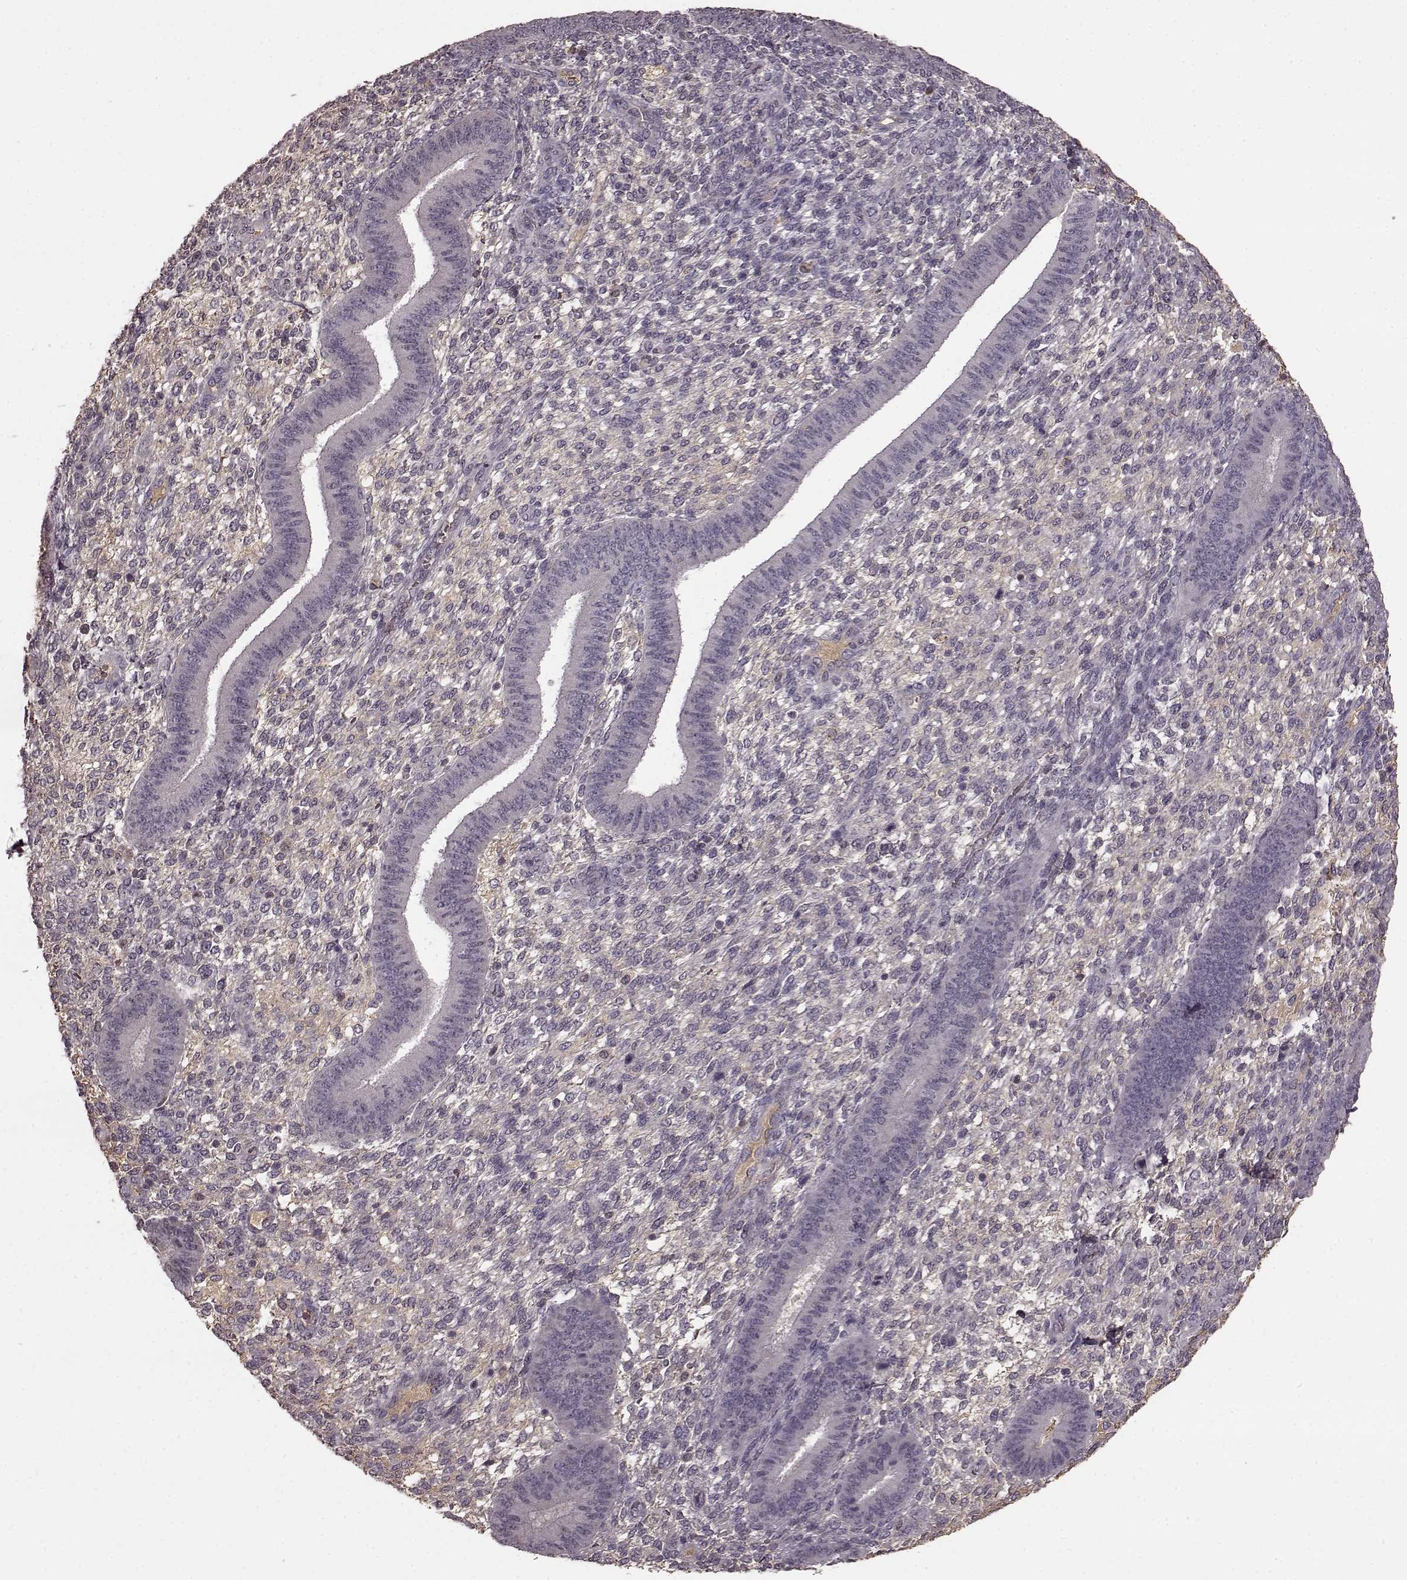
{"staining": {"intensity": "negative", "quantity": "none", "location": "none"}, "tissue": "endometrium", "cell_type": "Cells in endometrial stroma", "image_type": "normal", "snomed": [{"axis": "morphology", "description": "Normal tissue, NOS"}, {"axis": "topography", "description": "Endometrium"}], "caption": "High power microscopy image of an immunohistochemistry histopathology image of normal endometrium, revealing no significant staining in cells in endometrial stroma.", "gene": "NRL", "patient": {"sex": "female", "age": 39}}